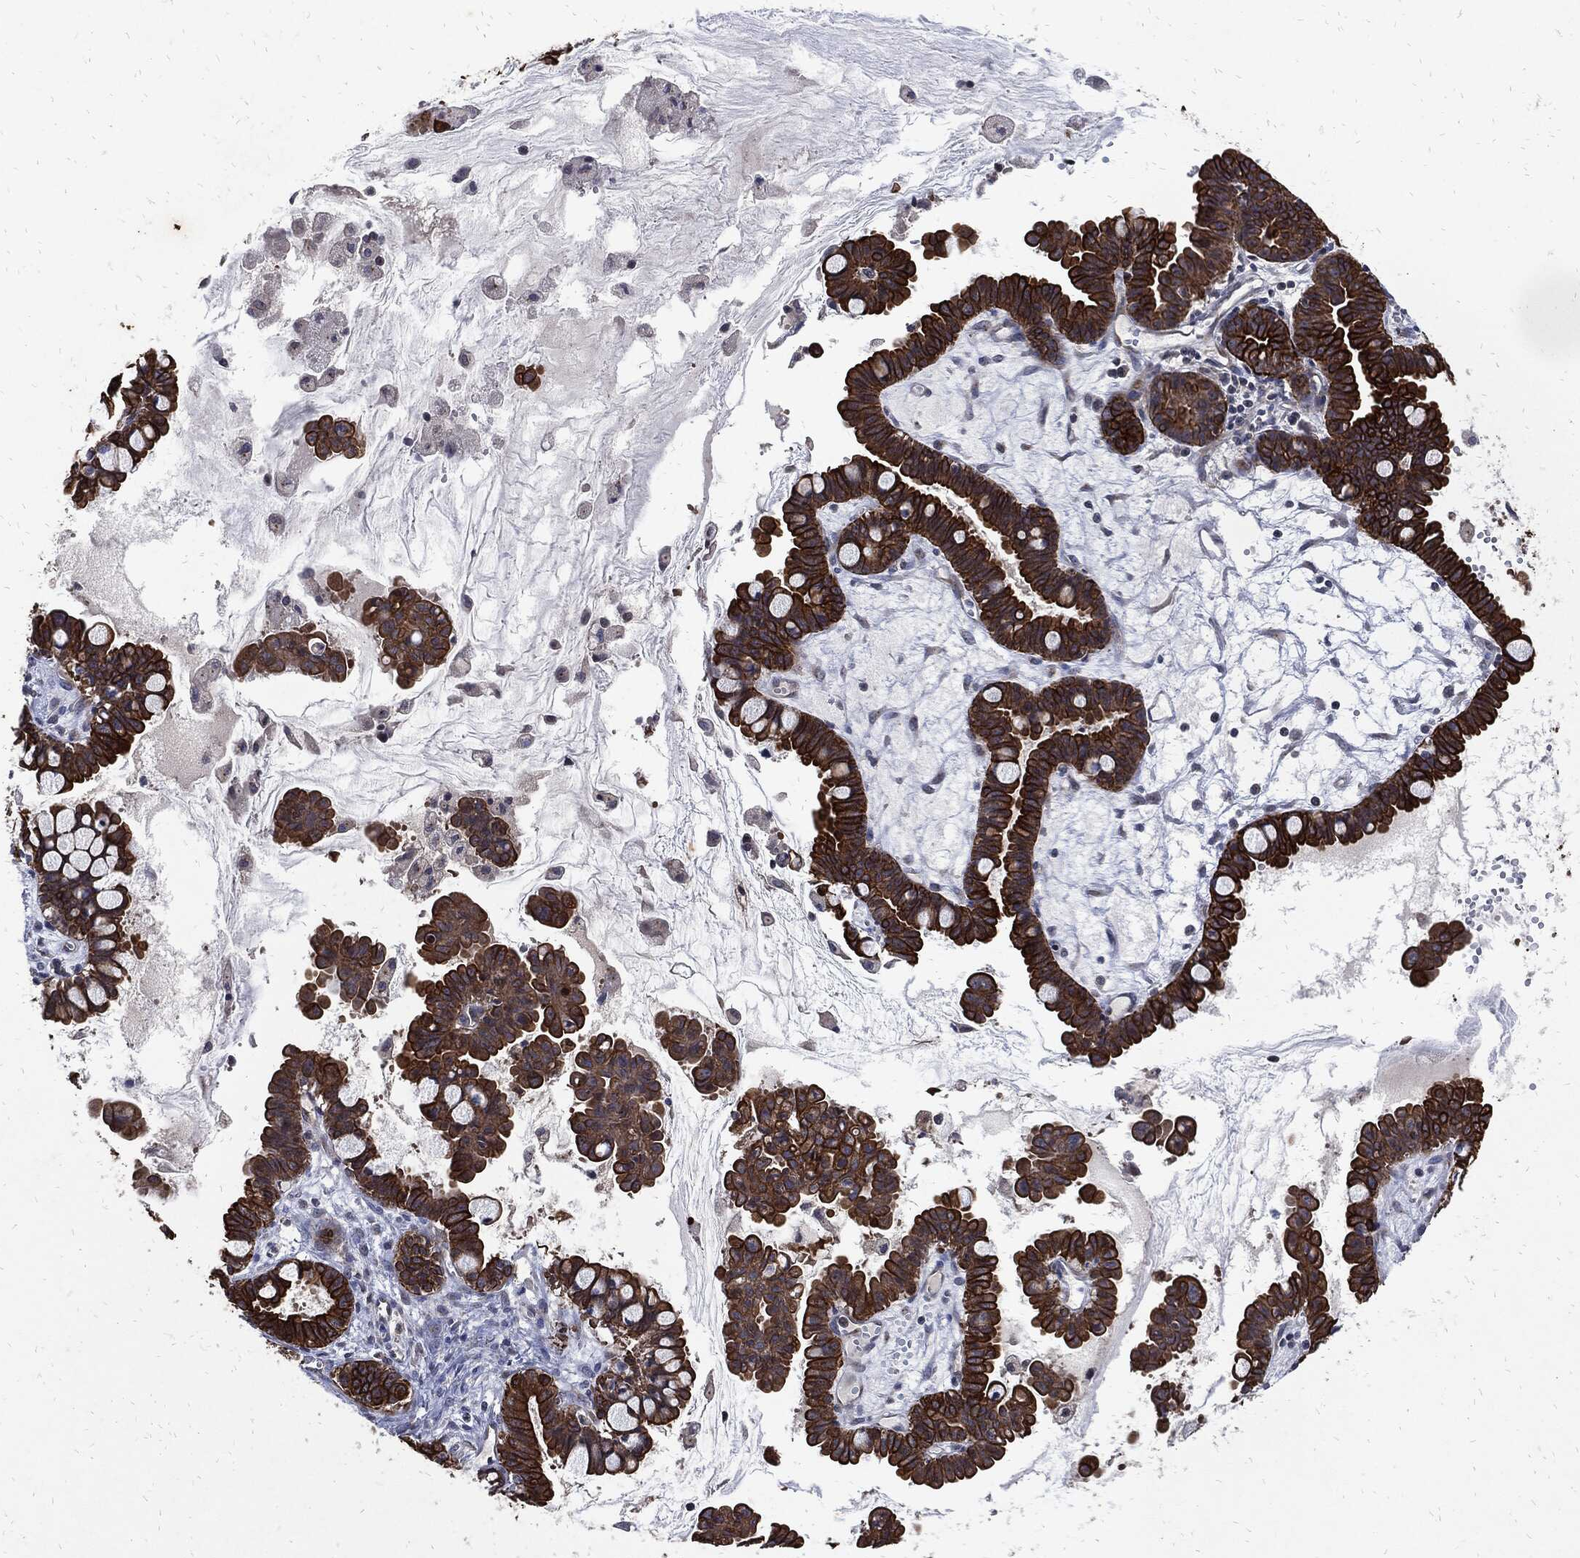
{"staining": {"intensity": "strong", "quantity": ">75%", "location": "cytoplasmic/membranous"}, "tissue": "ovarian cancer", "cell_type": "Tumor cells", "image_type": "cancer", "snomed": [{"axis": "morphology", "description": "Cystadenocarcinoma, mucinous, NOS"}, {"axis": "topography", "description": "Ovary"}], "caption": "This is a micrograph of IHC staining of ovarian mucinous cystadenocarcinoma, which shows strong staining in the cytoplasmic/membranous of tumor cells.", "gene": "DCTN1", "patient": {"sex": "female", "age": 63}}